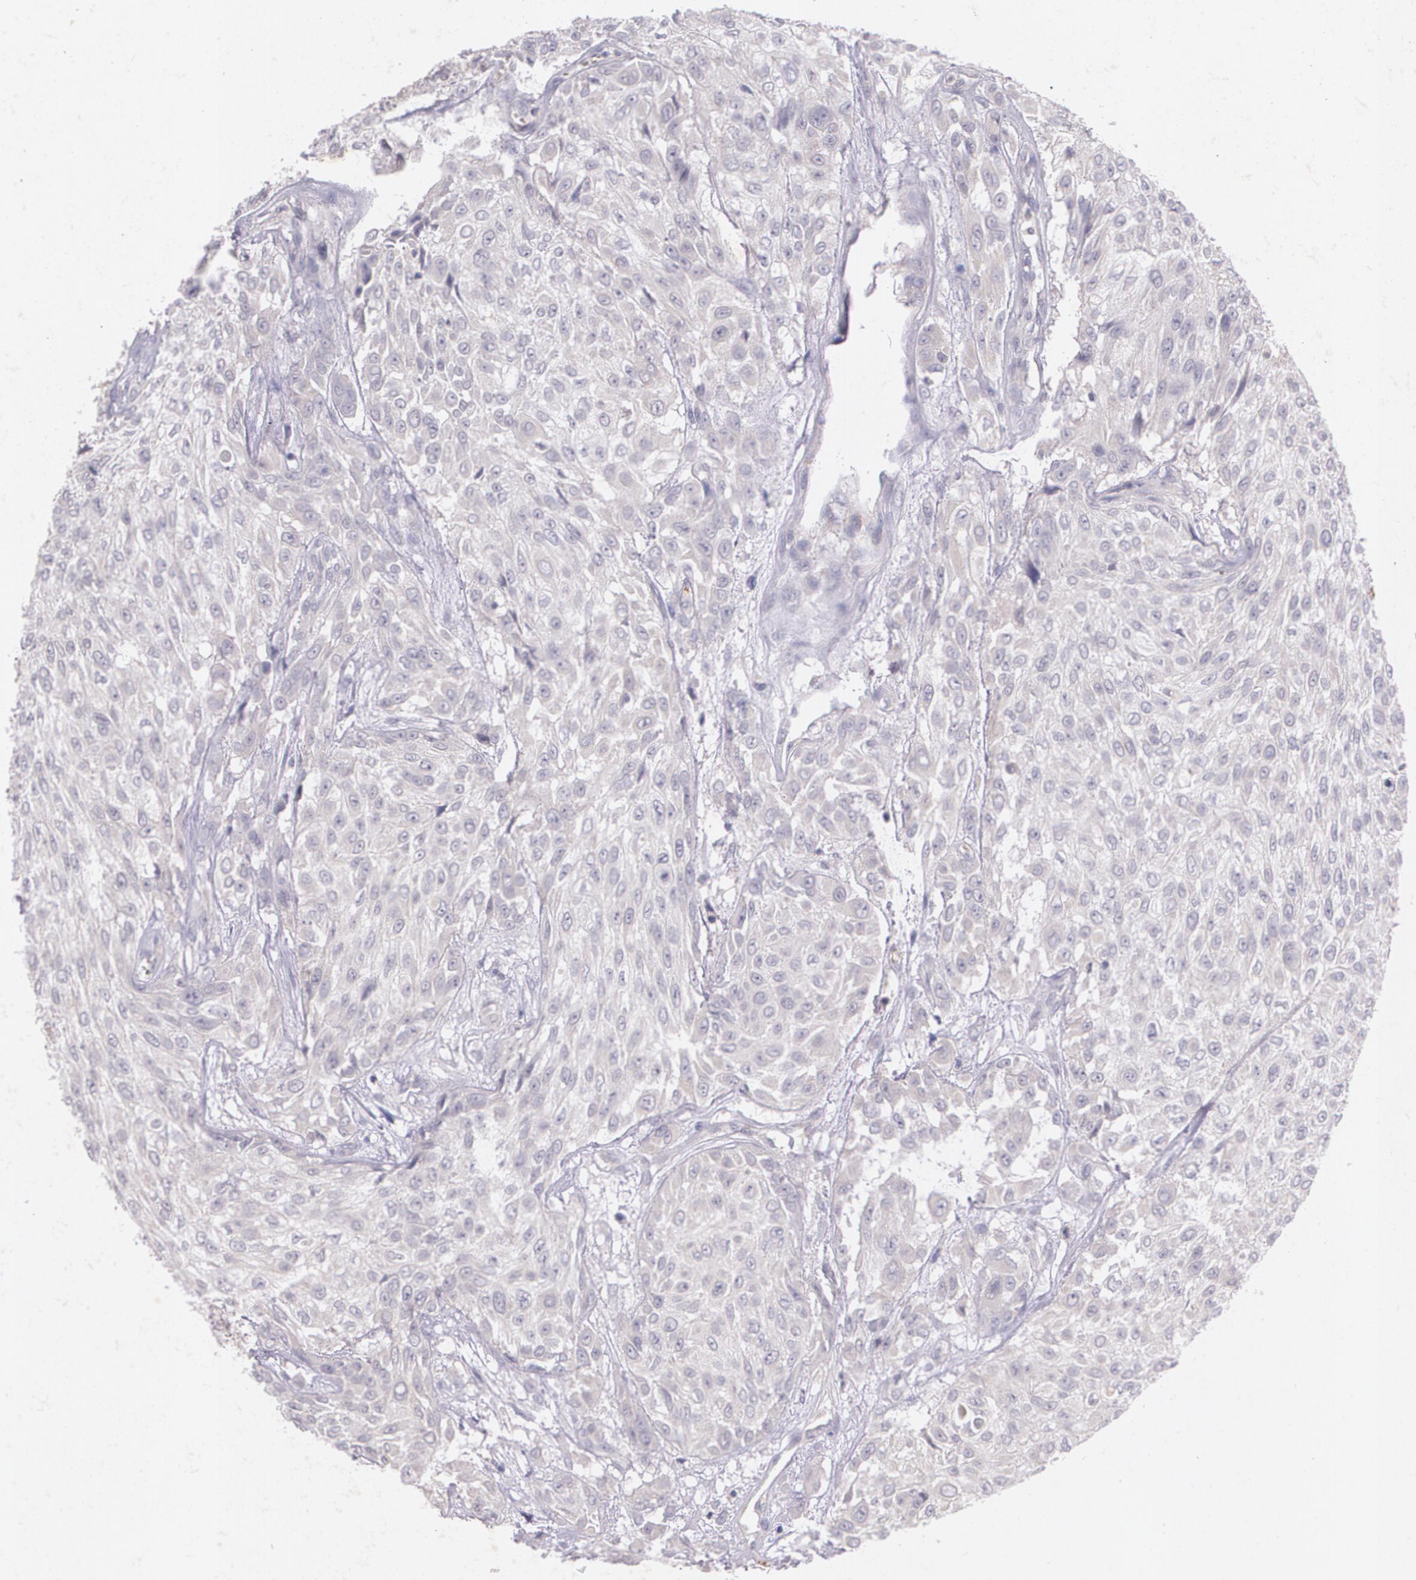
{"staining": {"intensity": "negative", "quantity": "none", "location": "none"}, "tissue": "urothelial cancer", "cell_type": "Tumor cells", "image_type": "cancer", "snomed": [{"axis": "morphology", "description": "Urothelial carcinoma, High grade"}, {"axis": "topography", "description": "Urinary bladder"}], "caption": "This is an IHC image of high-grade urothelial carcinoma. There is no positivity in tumor cells.", "gene": "TM4SF1", "patient": {"sex": "male", "age": 57}}